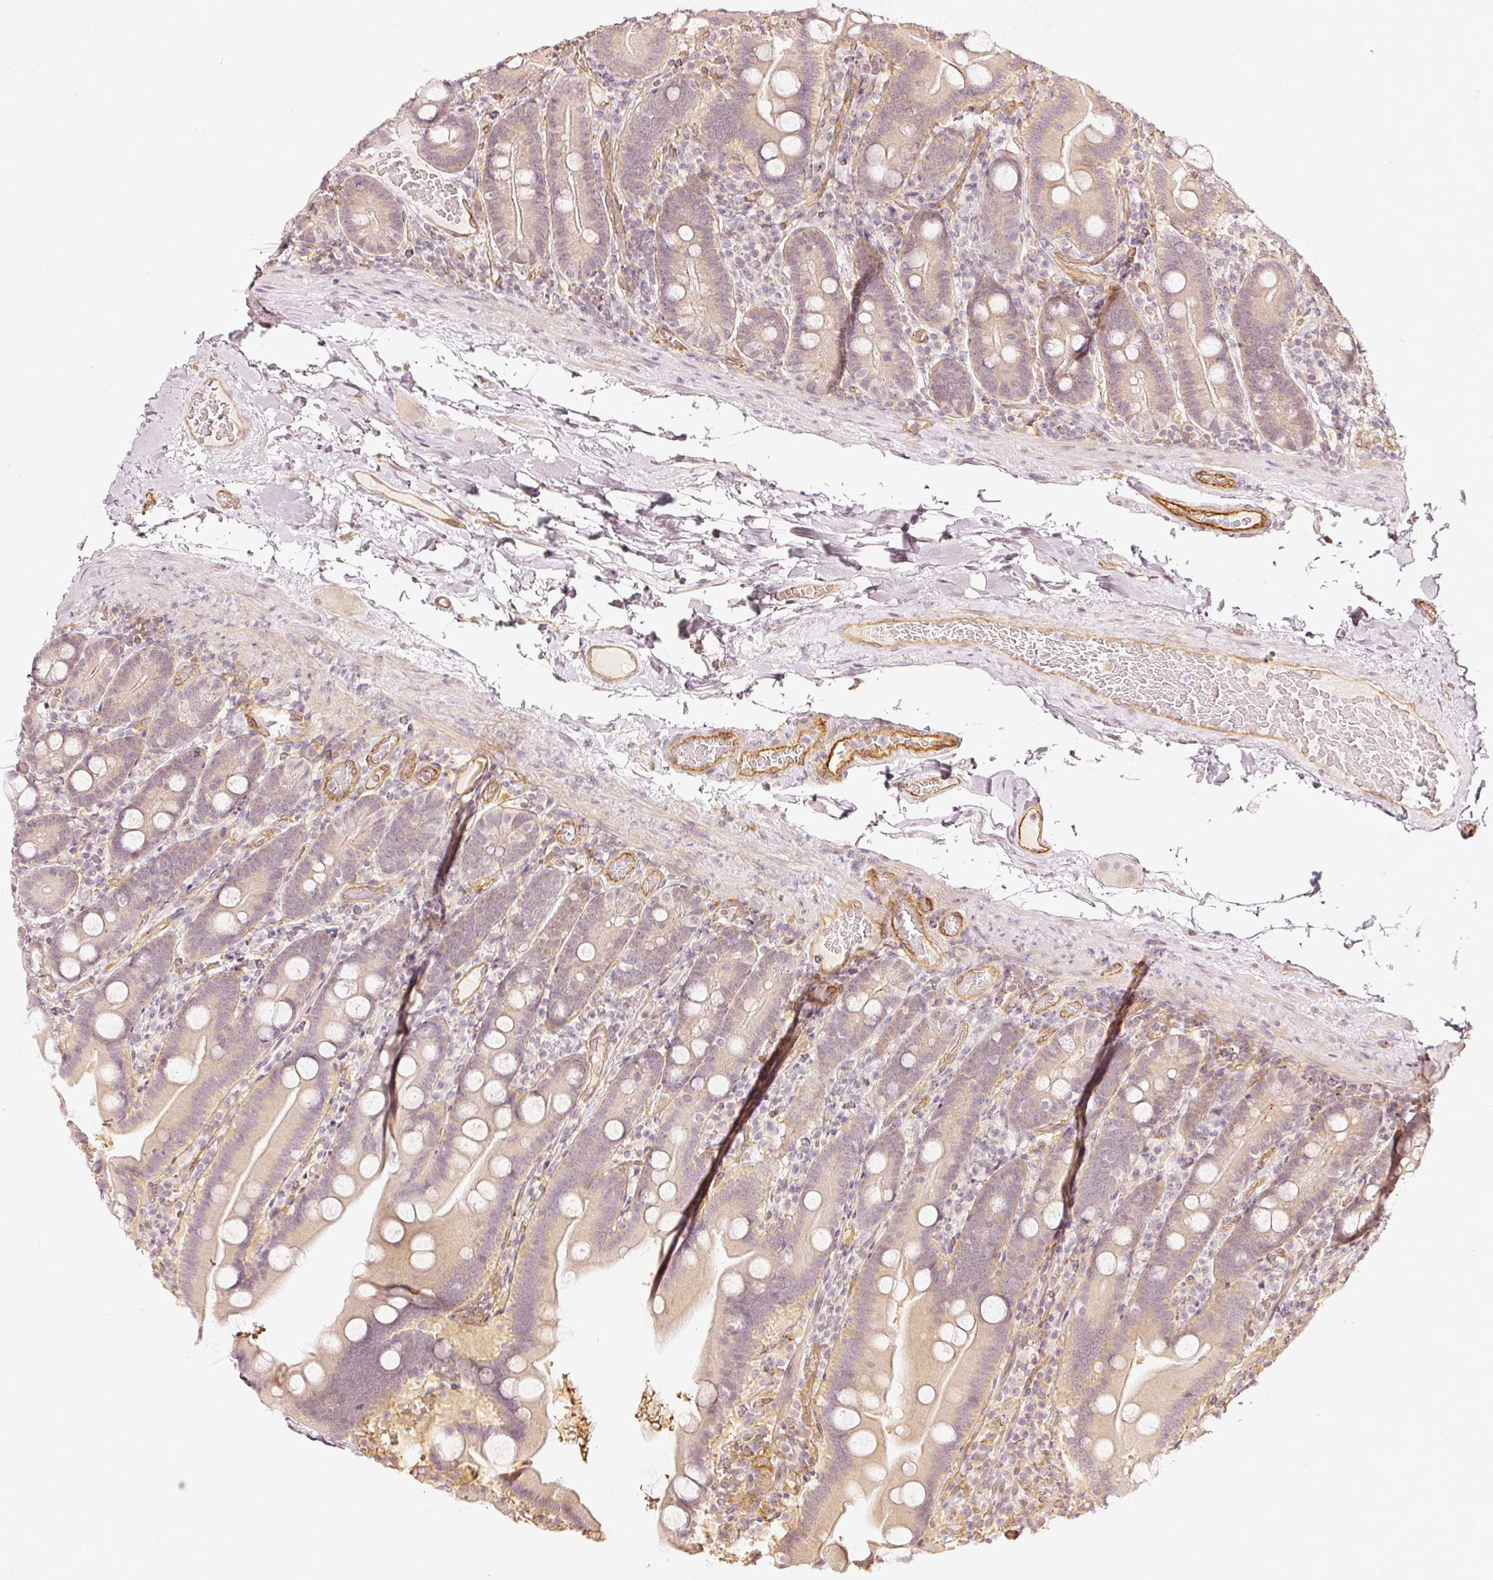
{"staining": {"intensity": "weak", "quantity": ">75%", "location": "cytoplasmic/membranous"}, "tissue": "duodenum", "cell_type": "Glandular cells", "image_type": "normal", "snomed": [{"axis": "morphology", "description": "Normal tissue, NOS"}, {"axis": "topography", "description": "Duodenum"}], "caption": "Immunohistochemical staining of benign duodenum shows >75% levels of weak cytoplasmic/membranous protein staining in approximately >75% of glandular cells. (IHC, brightfield microscopy, high magnification).", "gene": "DRD2", "patient": {"sex": "male", "age": 55}}